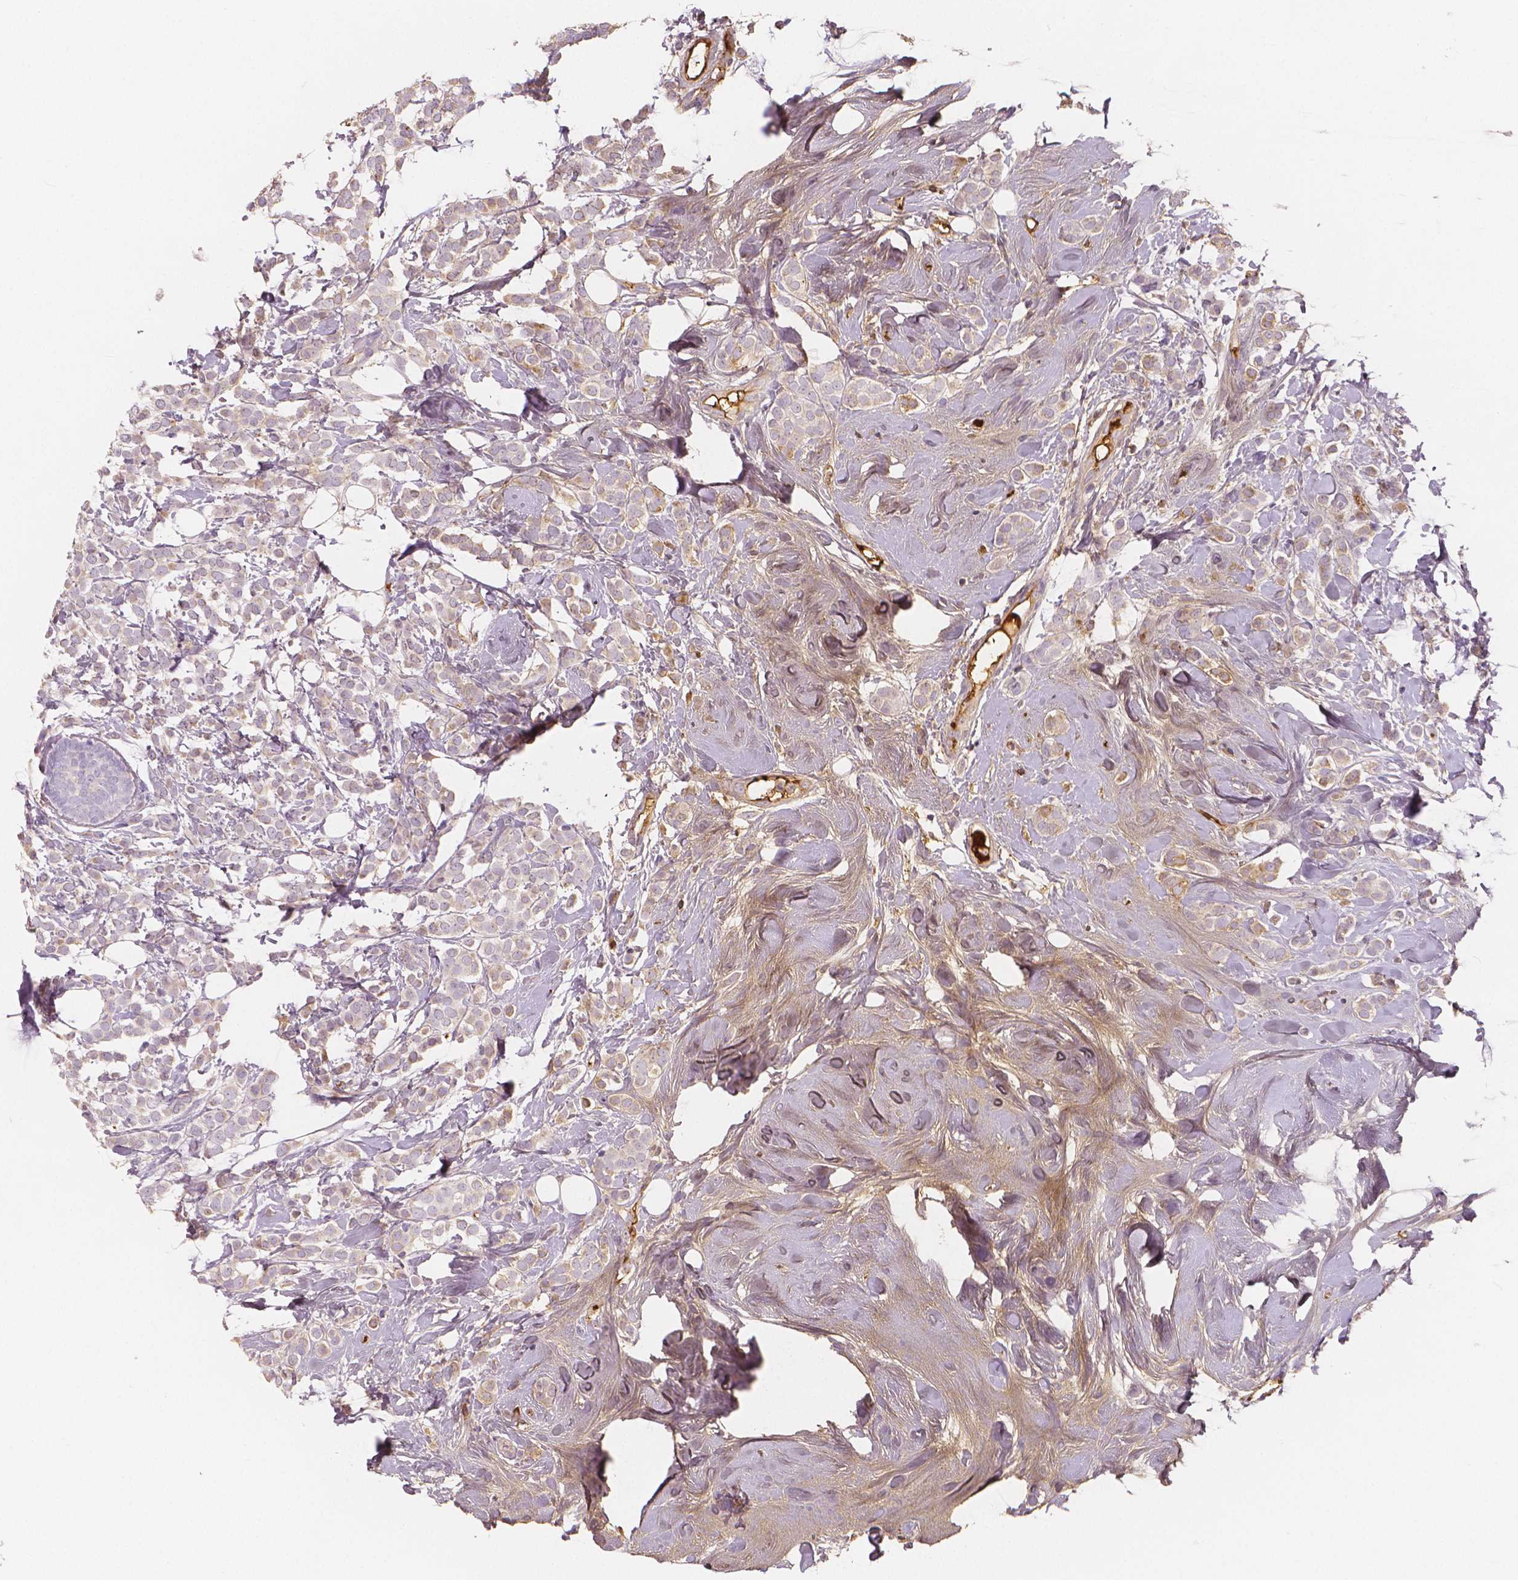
{"staining": {"intensity": "weak", "quantity": "<25%", "location": "cytoplasmic/membranous"}, "tissue": "breast cancer", "cell_type": "Tumor cells", "image_type": "cancer", "snomed": [{"axis": "morphology", "description": "Lobular carcinoma"}, {"axis": "topography", "description": "Breast"}], "caption": "An immunohistochemistry photomicrograph of breast cancer (lobular carcinoma) is shown. There is no staining in tumor cells of breast cancer (lobular carcinoma).", "gene": "APOA4", "patient": {"sex": "female", "age": 49}}